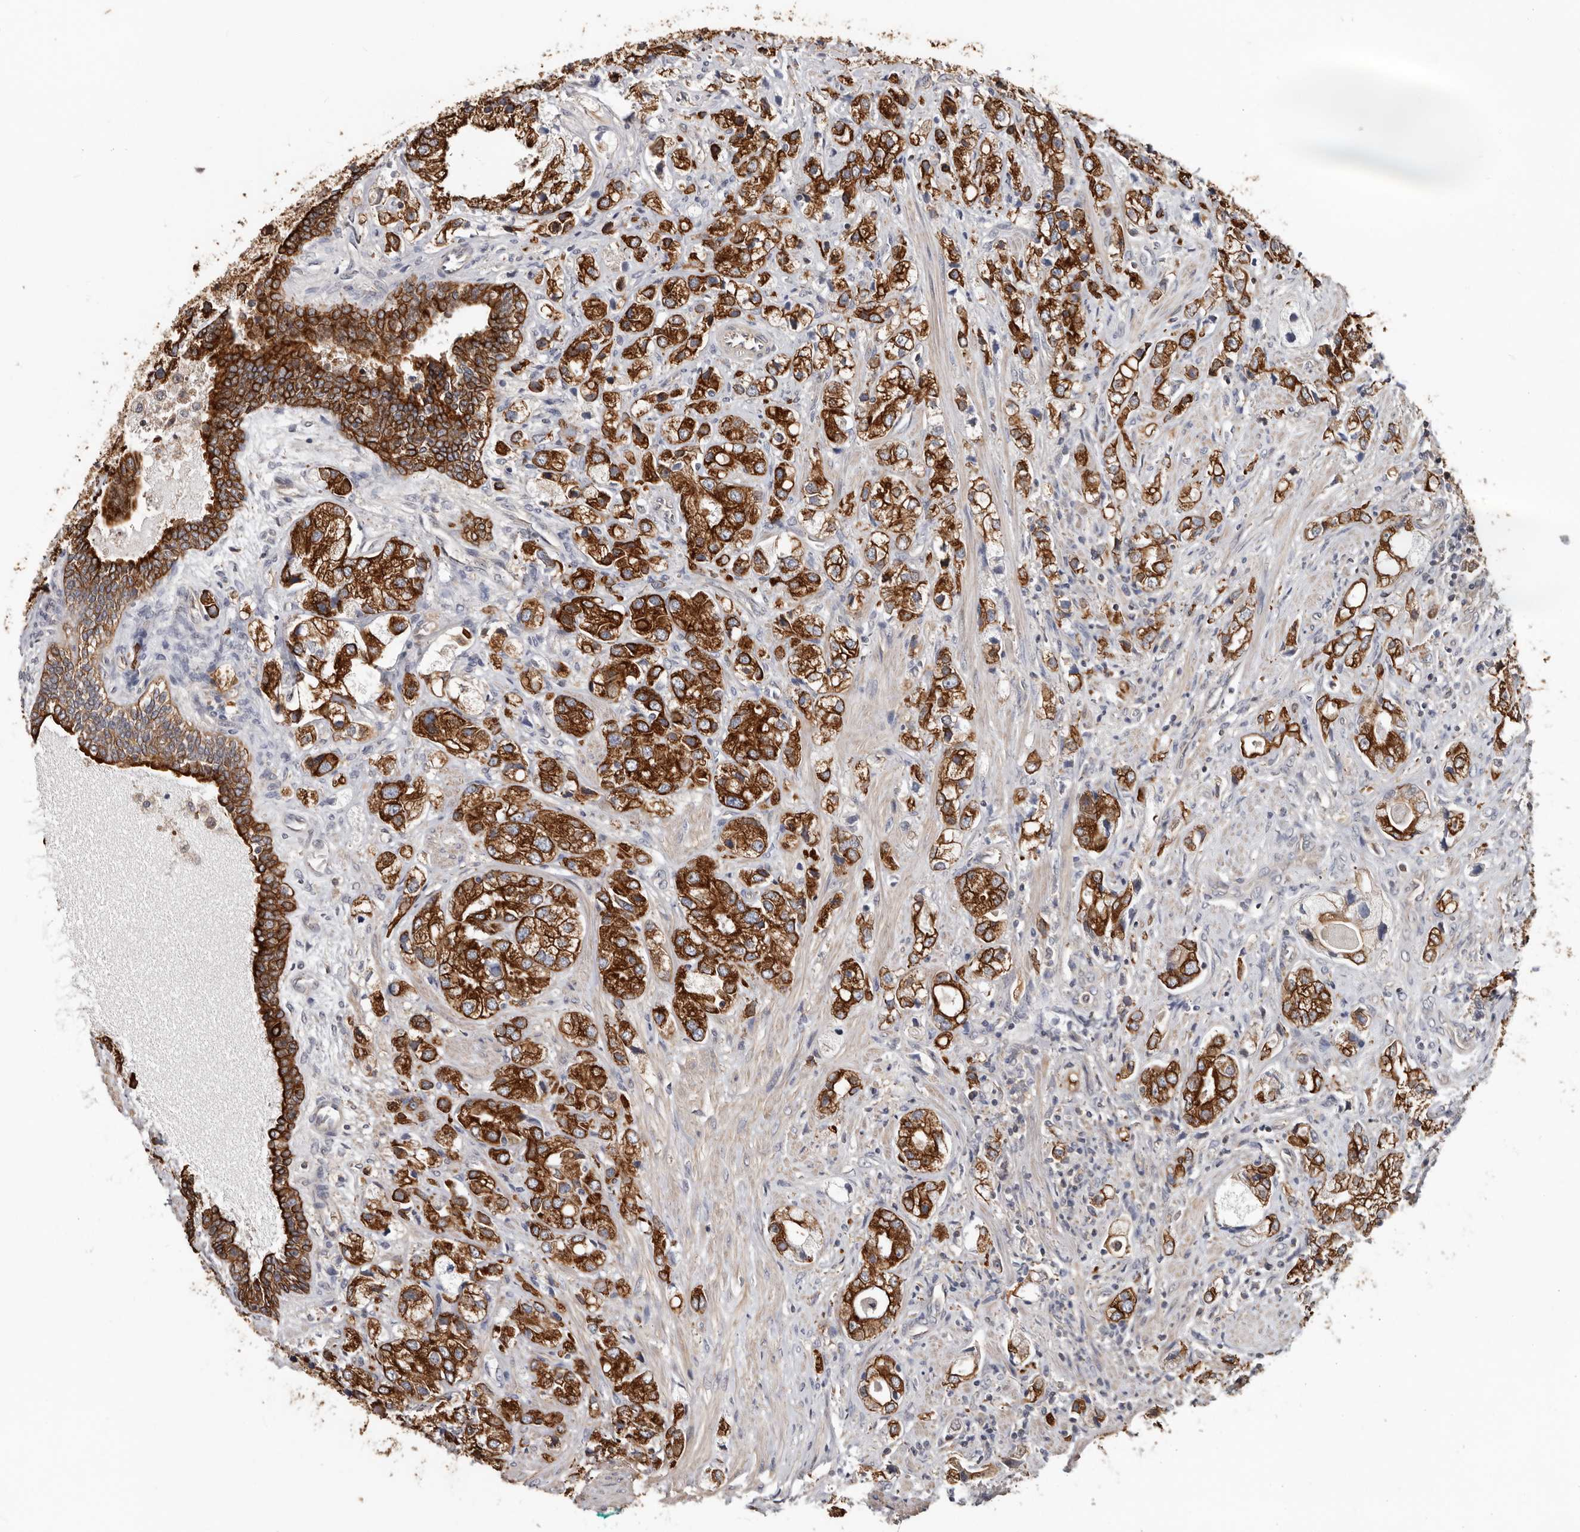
{"staining": {"intensity": "strong", "quantity": ">75%", "location": "cytoplasmic/membranous"}, "tissue": "prostate cancer", "cell_type": "Tumor cells", "image_type": "cancer", "snomed": [{"axis": "morphology", "description": "Adenocarcinoma, High grade"}, {"axis": "topography", "description": "Prostate"}], "caption": "Prostate cancer (high-grade adenocarcinoma) stained for a protein exhibits strong cytoplasmic/membranous positivity in tumor cells.", "gene": "MRPL18", "patient": {"sex": "male", "age": 50}}